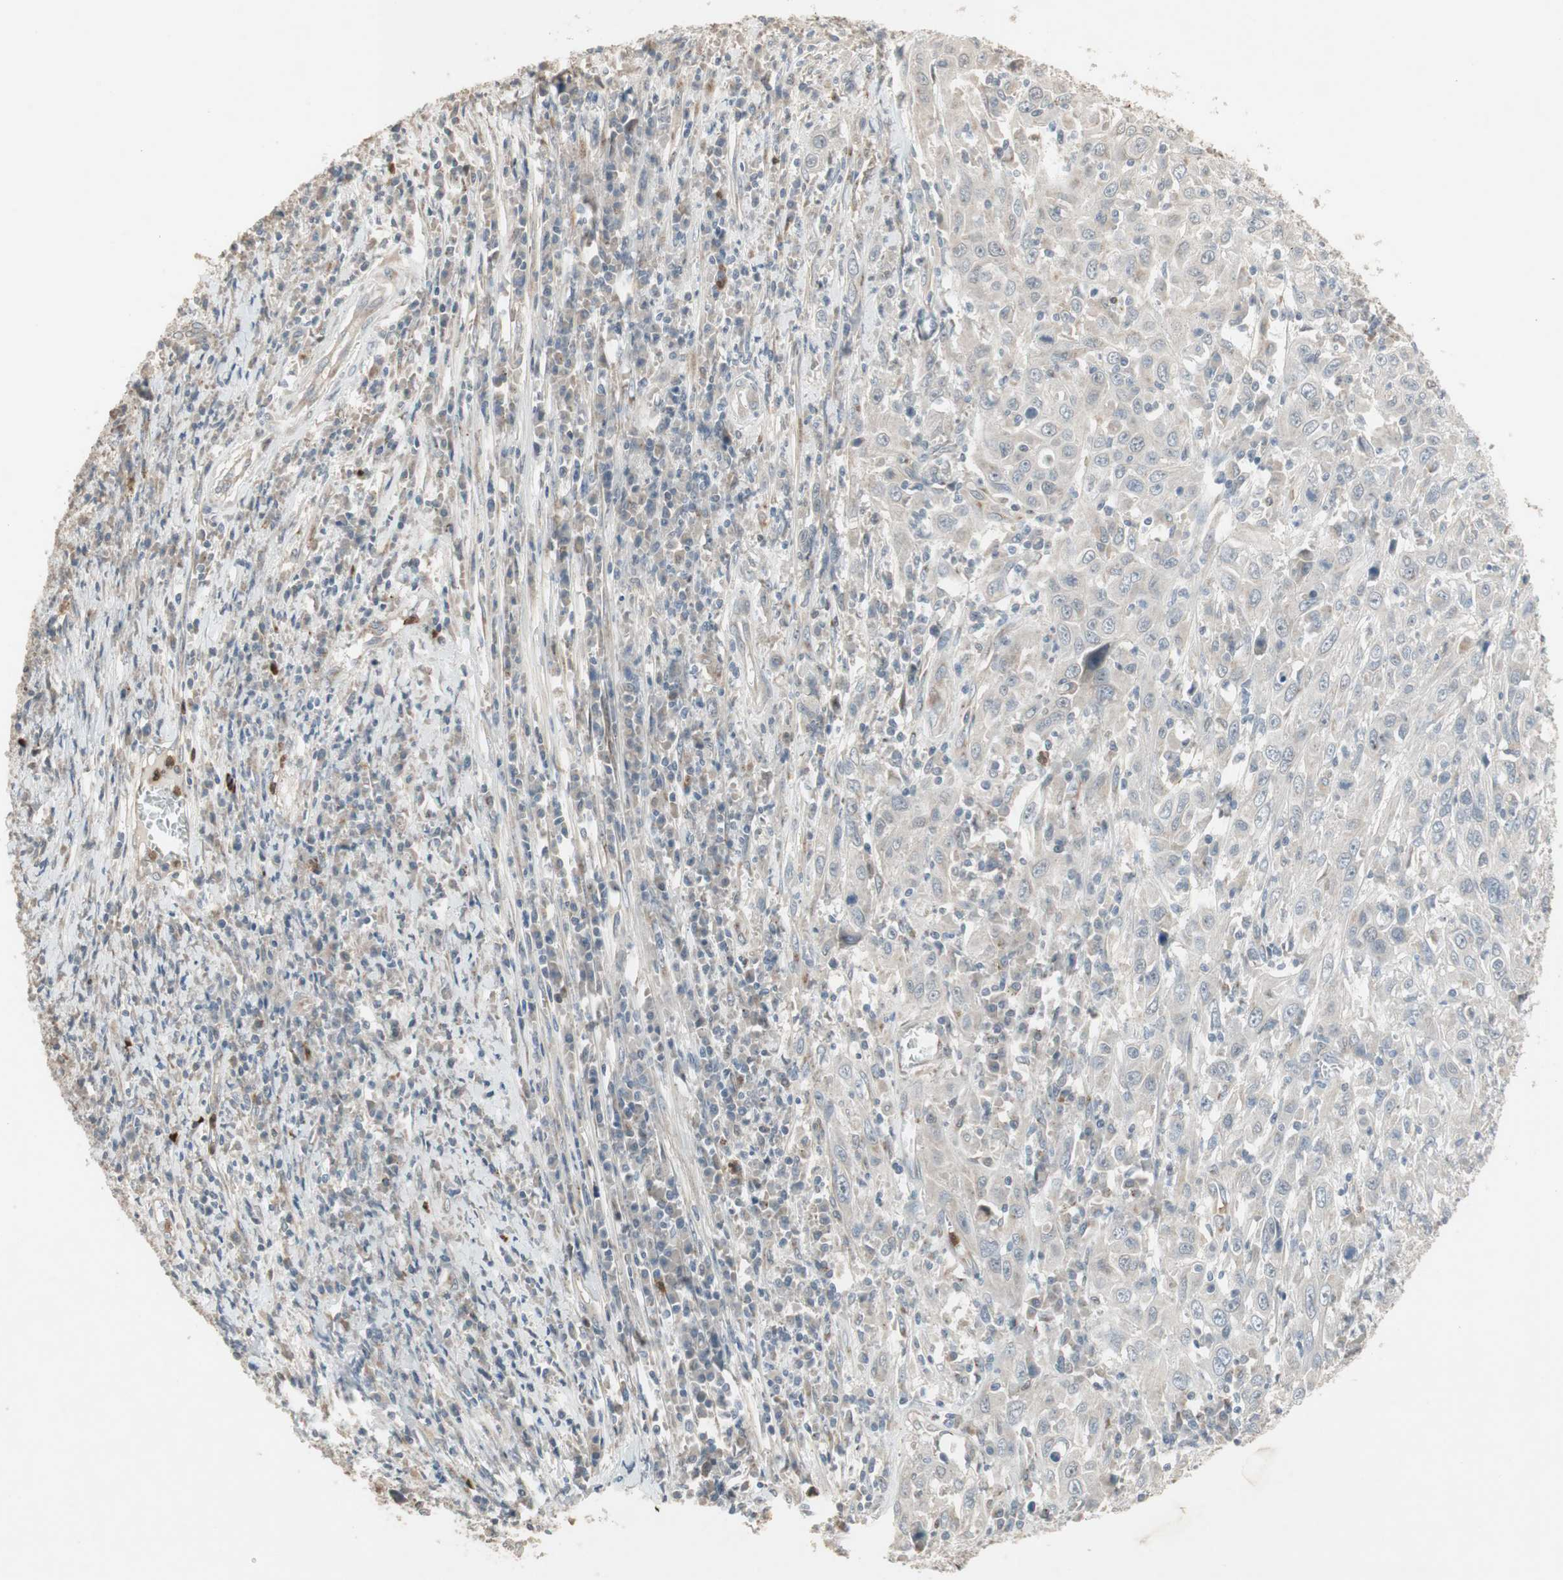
{"staining": {"intensity": "weak", "quantity": "<25%", "location": "cytoplasmic/membranous"}, "tissue": "cervical cancer", "cell_type": "Tumor cells", "image_type": "cancer", "snomed": [{"axis": "morphology", "description": "Squamous cell carcinoma, NOS"}, {"axis": "topography", "description": "Cervix"}], "caption": "High magnification brightfield microscopy of cervical squamous cell carcinoma stained with DAB (3,3'-diaminobenzidine) (brown) and counterstained with hematoxylin (blue): tumor cells show no significant expression.", "gene": "SNX4", "patient": {"sex": "female", "age": 46}}